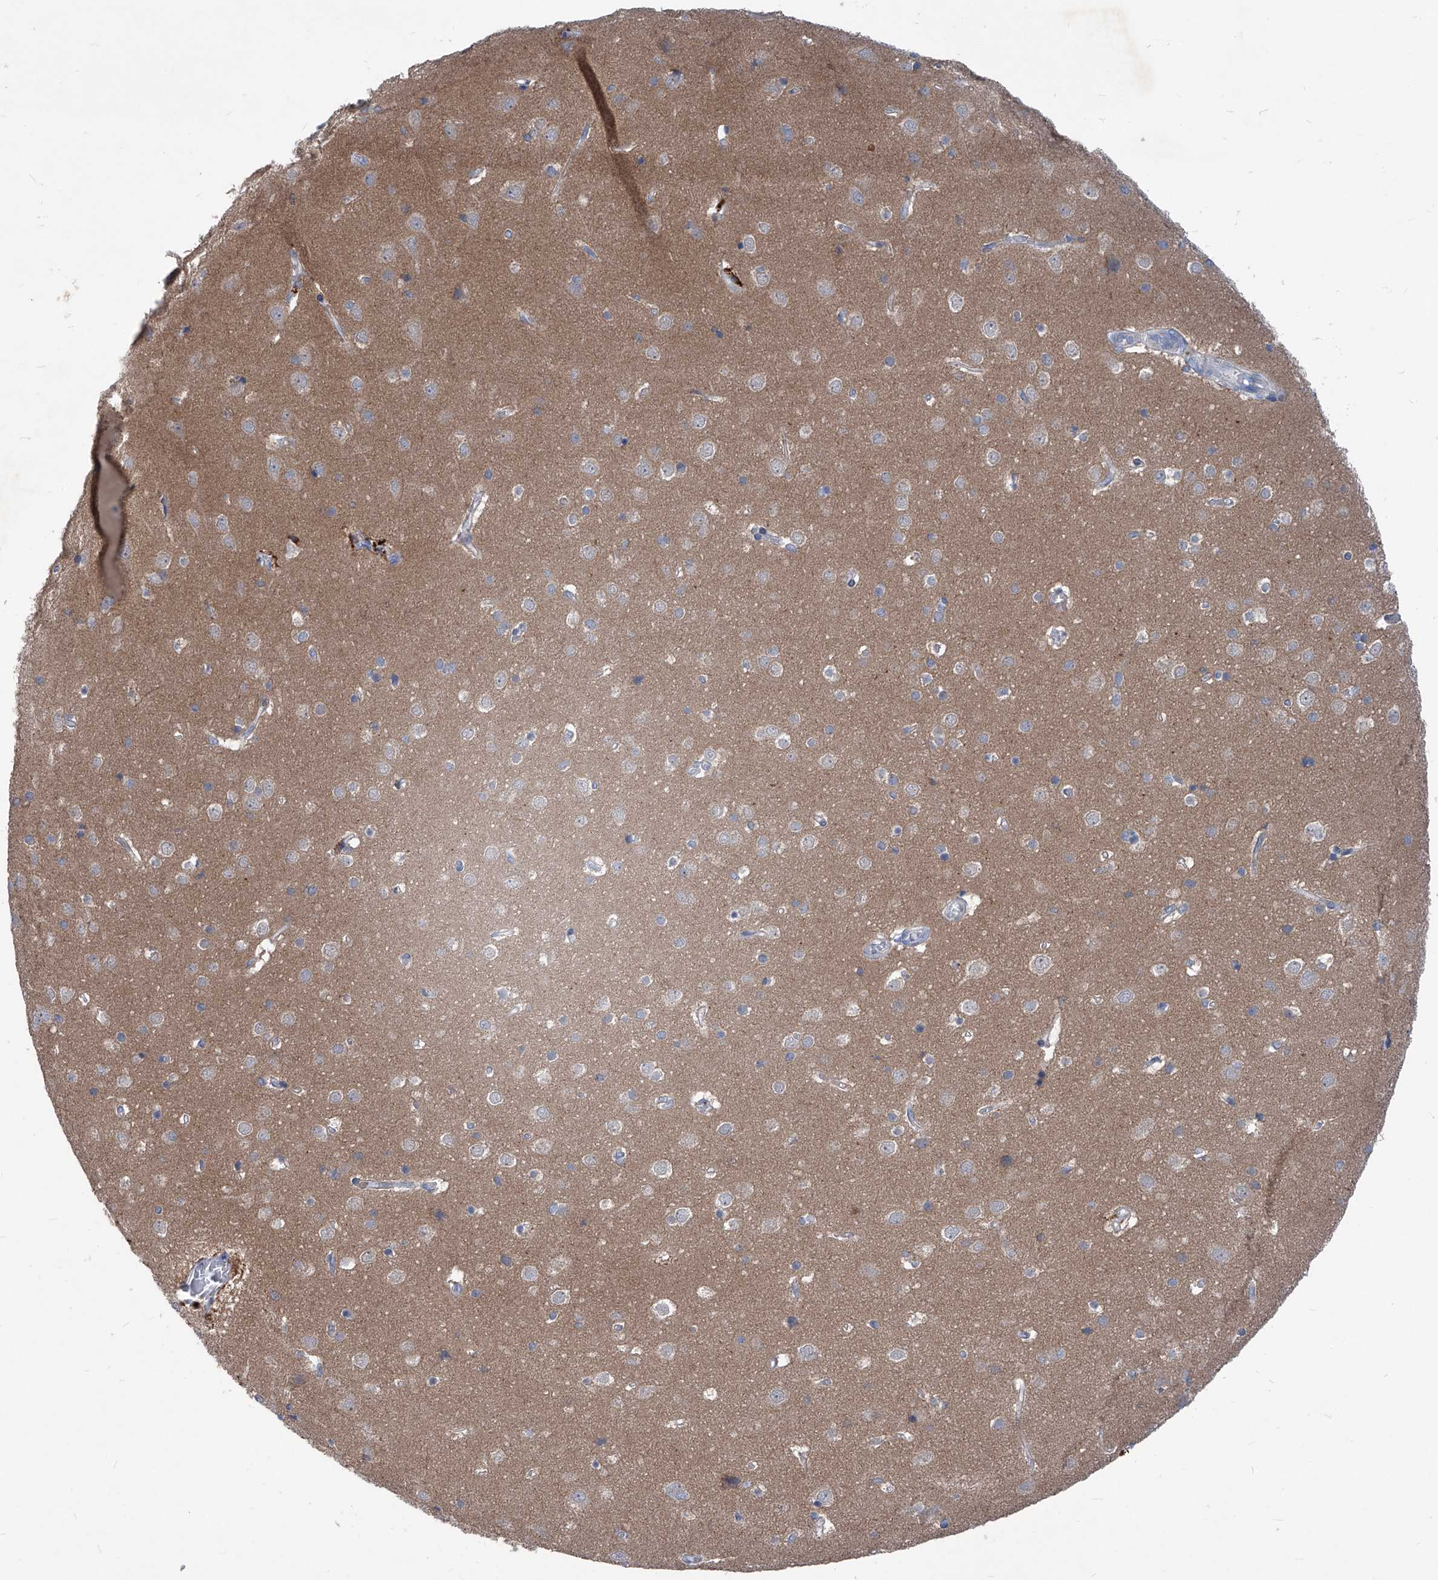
{"staining": {"intensity": "negative", "quantity": "none", "location": "none"}, "tissue": "cerebral cortex", "cell_type": "Endothelial cells", "image_type": "normal", "snomed": [{"axis": "morphology", "description": "Normal tissue, NOS"}, {"axis": "topography", "description": "Cerebral cortex"}], "caption": "Endothelial cells are negative for brown protein staining in benign cerebral cortex. (DAB immunohistochemistry (IHC), high magnification).", "gene": "EPHA8", "patient": {"sex": "male", "age": 54}}